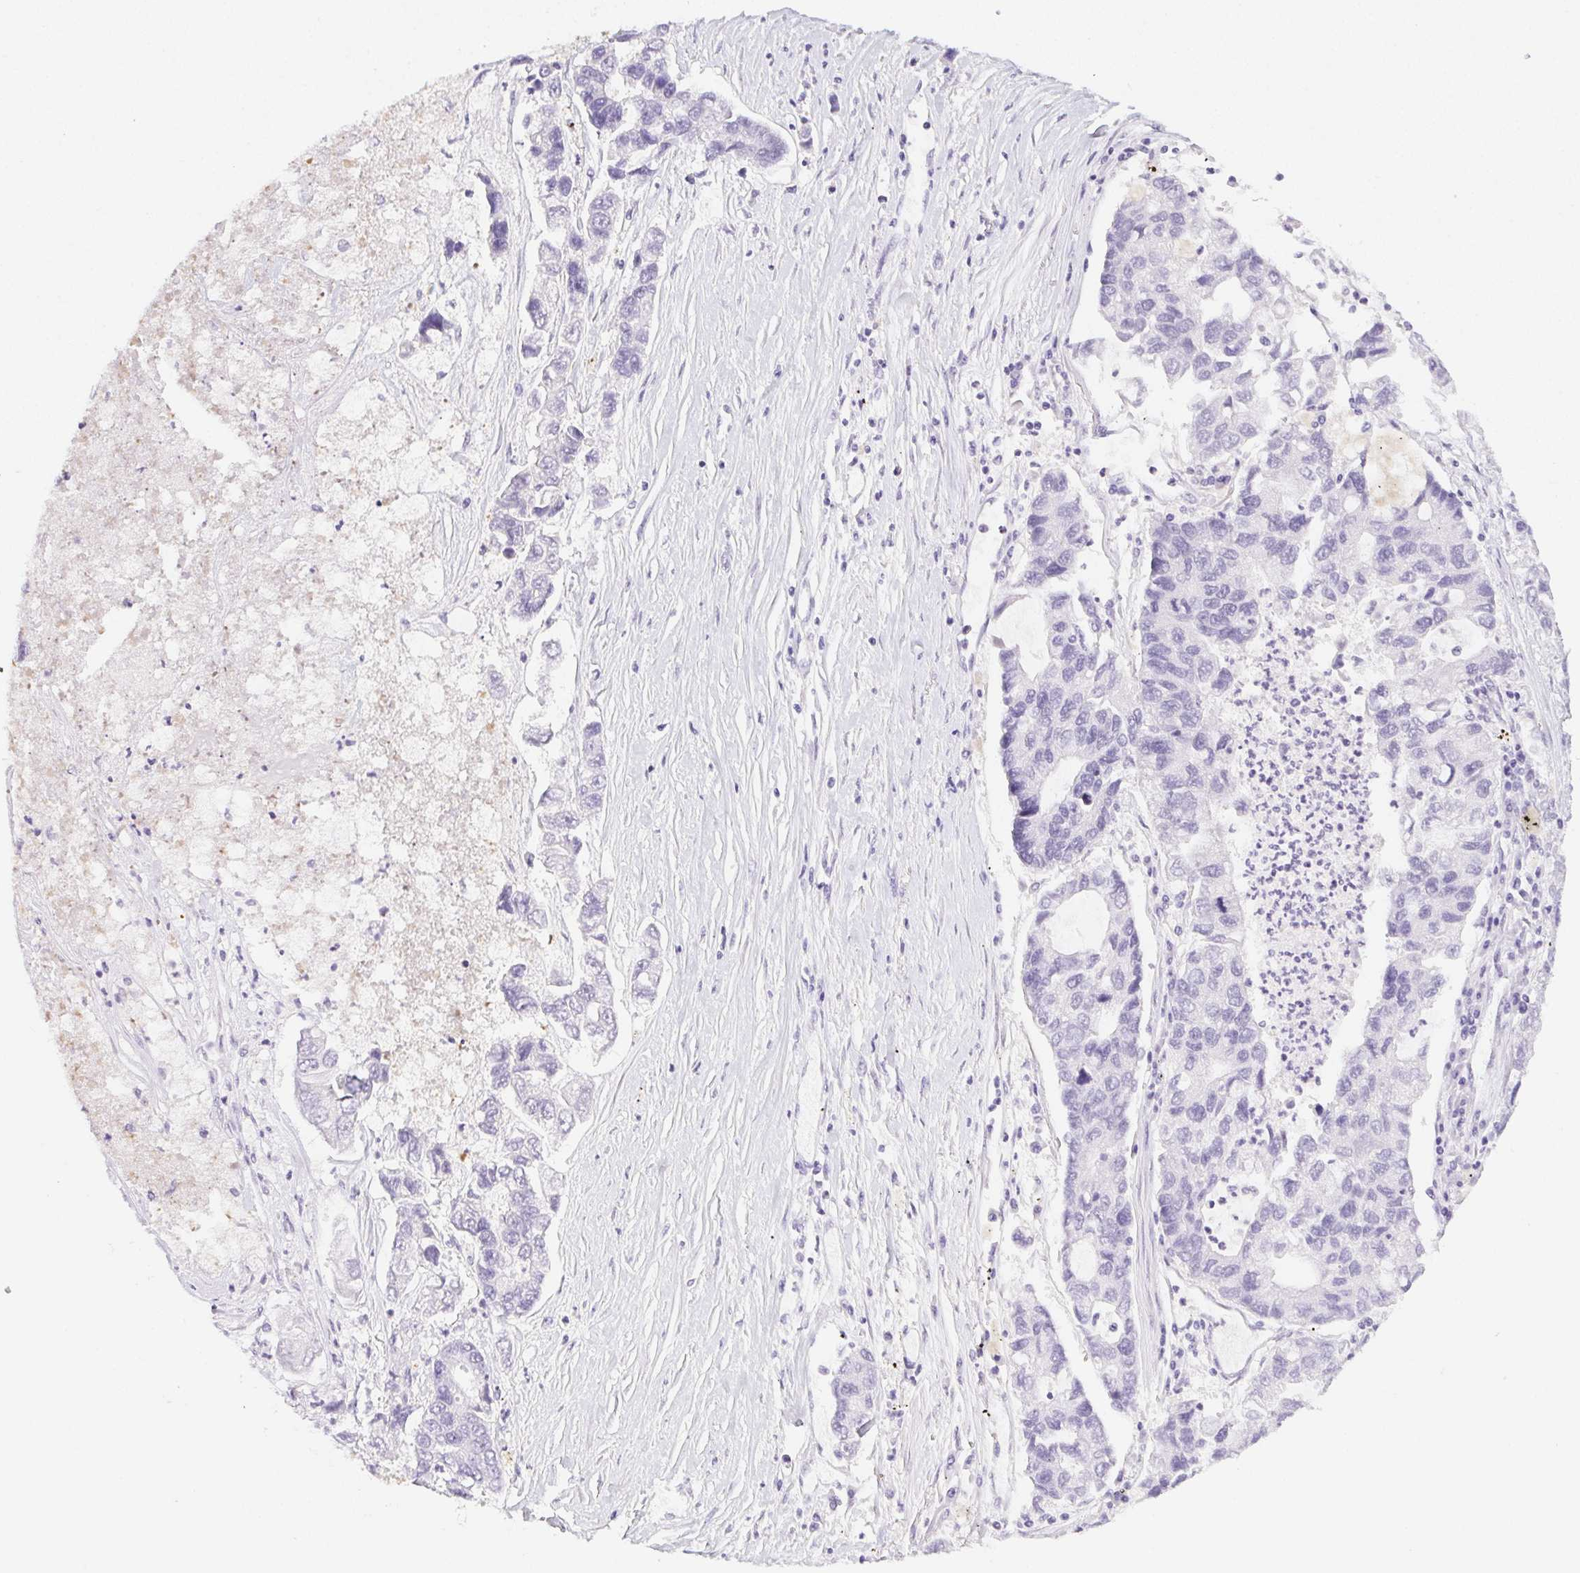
{"staining": {"intensity": "negative", "quantity": "none", "location": "none"}, "tissue": "lung cancer", "cell_type": "Tumor cells", "image_type": "cancer", "snomed": [{"axis": "morphology", "description": "Adenocarcinoma, NOS"}, {"axis": "topography", "description": "Bronchus"}, {"axis": "topography", "description": "Lung"}], "caption": "Immunohistochemistry (IHC) image of human lung adenocarcinoma stained for a protein (brown), which shows no expression in tumor cells. (Stains: DAB (3,3'-diaminobenzidine) immunohistochemistry with hematoxylin counter stain, Microscopy: brightfield microscopy at high magnification).", "gene": "ST8SIA3", "patient": {"sex": "female", "age": 51}}